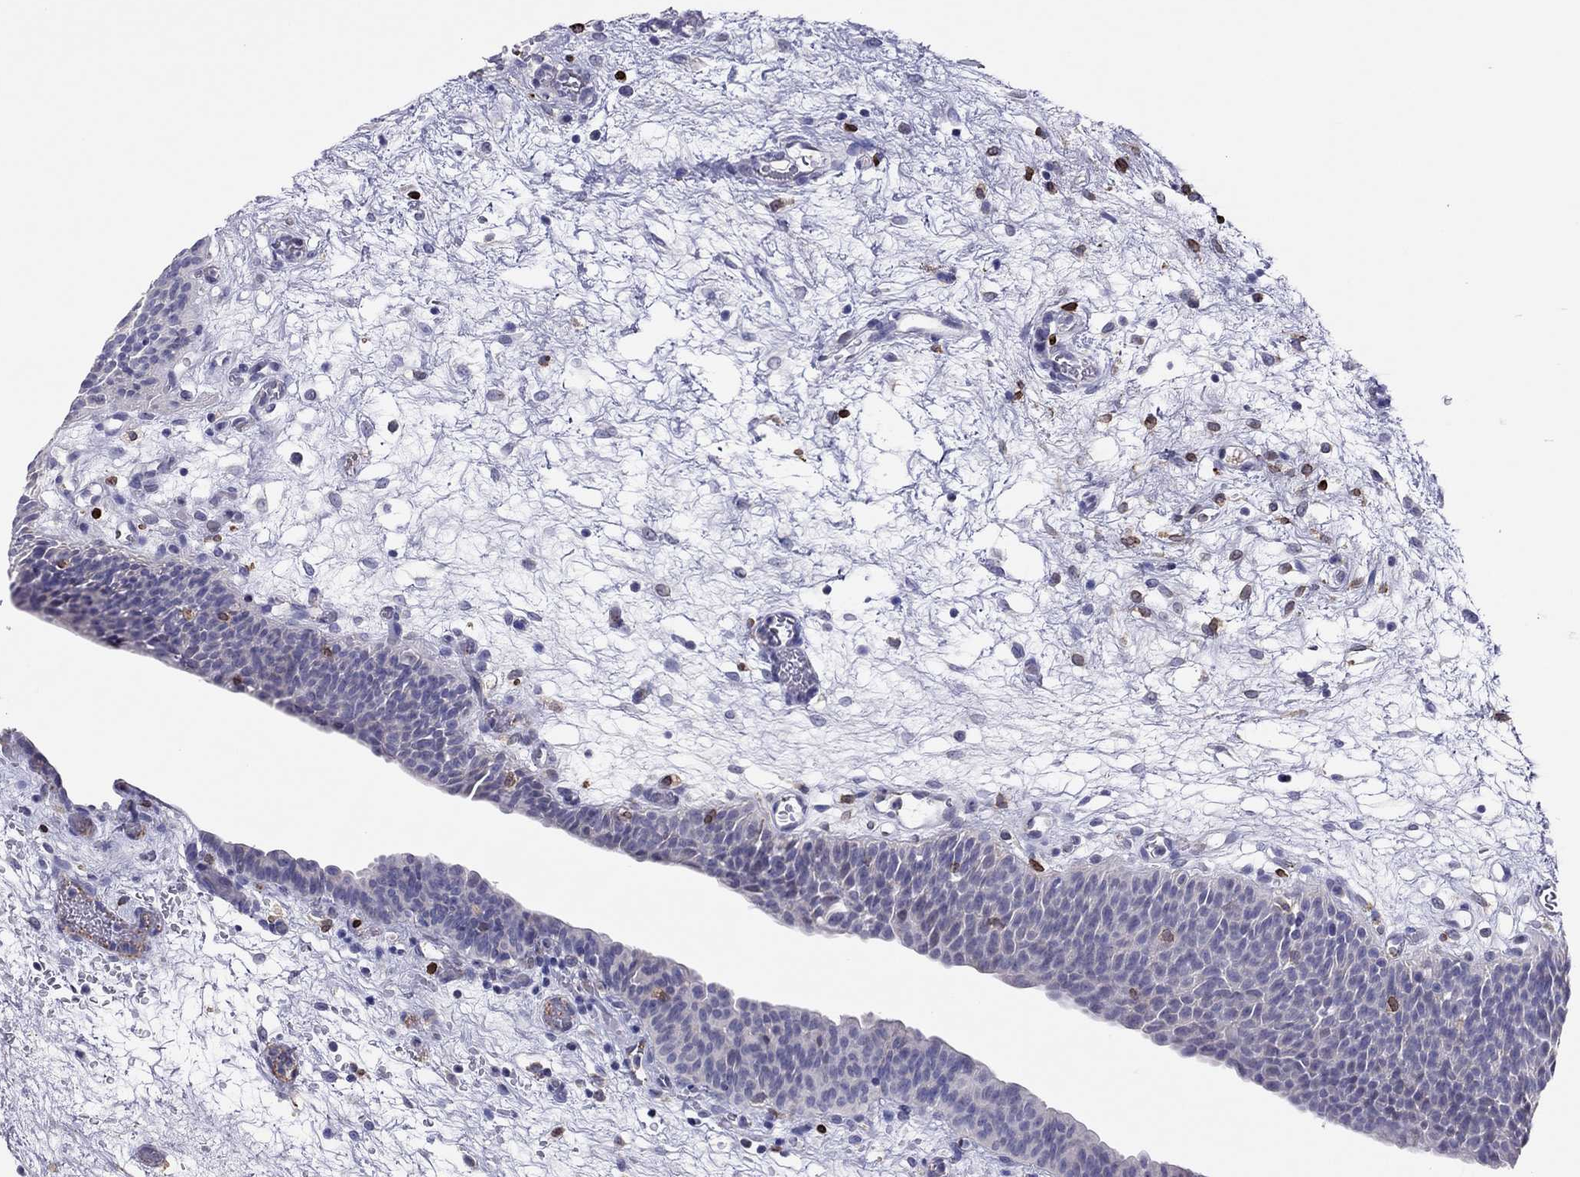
{"staining": {"intensity": "negative", "quantity": "none", "location": "none"}, "tissue": "urinary bladder", "cell_type": "Urothelial cells", "image_type": "normal", "snomed": [{"axis": "morphology", "description": "Normal tissue, NOS"}, {"axis": "topography", "description": "Urinary bladder"}], "caption": "This is a image of immunohistochemistry (IHC) staining of normal urinary bladder, which shows no expression in urothelial cells. (Immunohistochemistry, brightfield microscopy, high magnification).", "gene": "ADORA2A", "patient": {"sex": "male", "age": 76}}